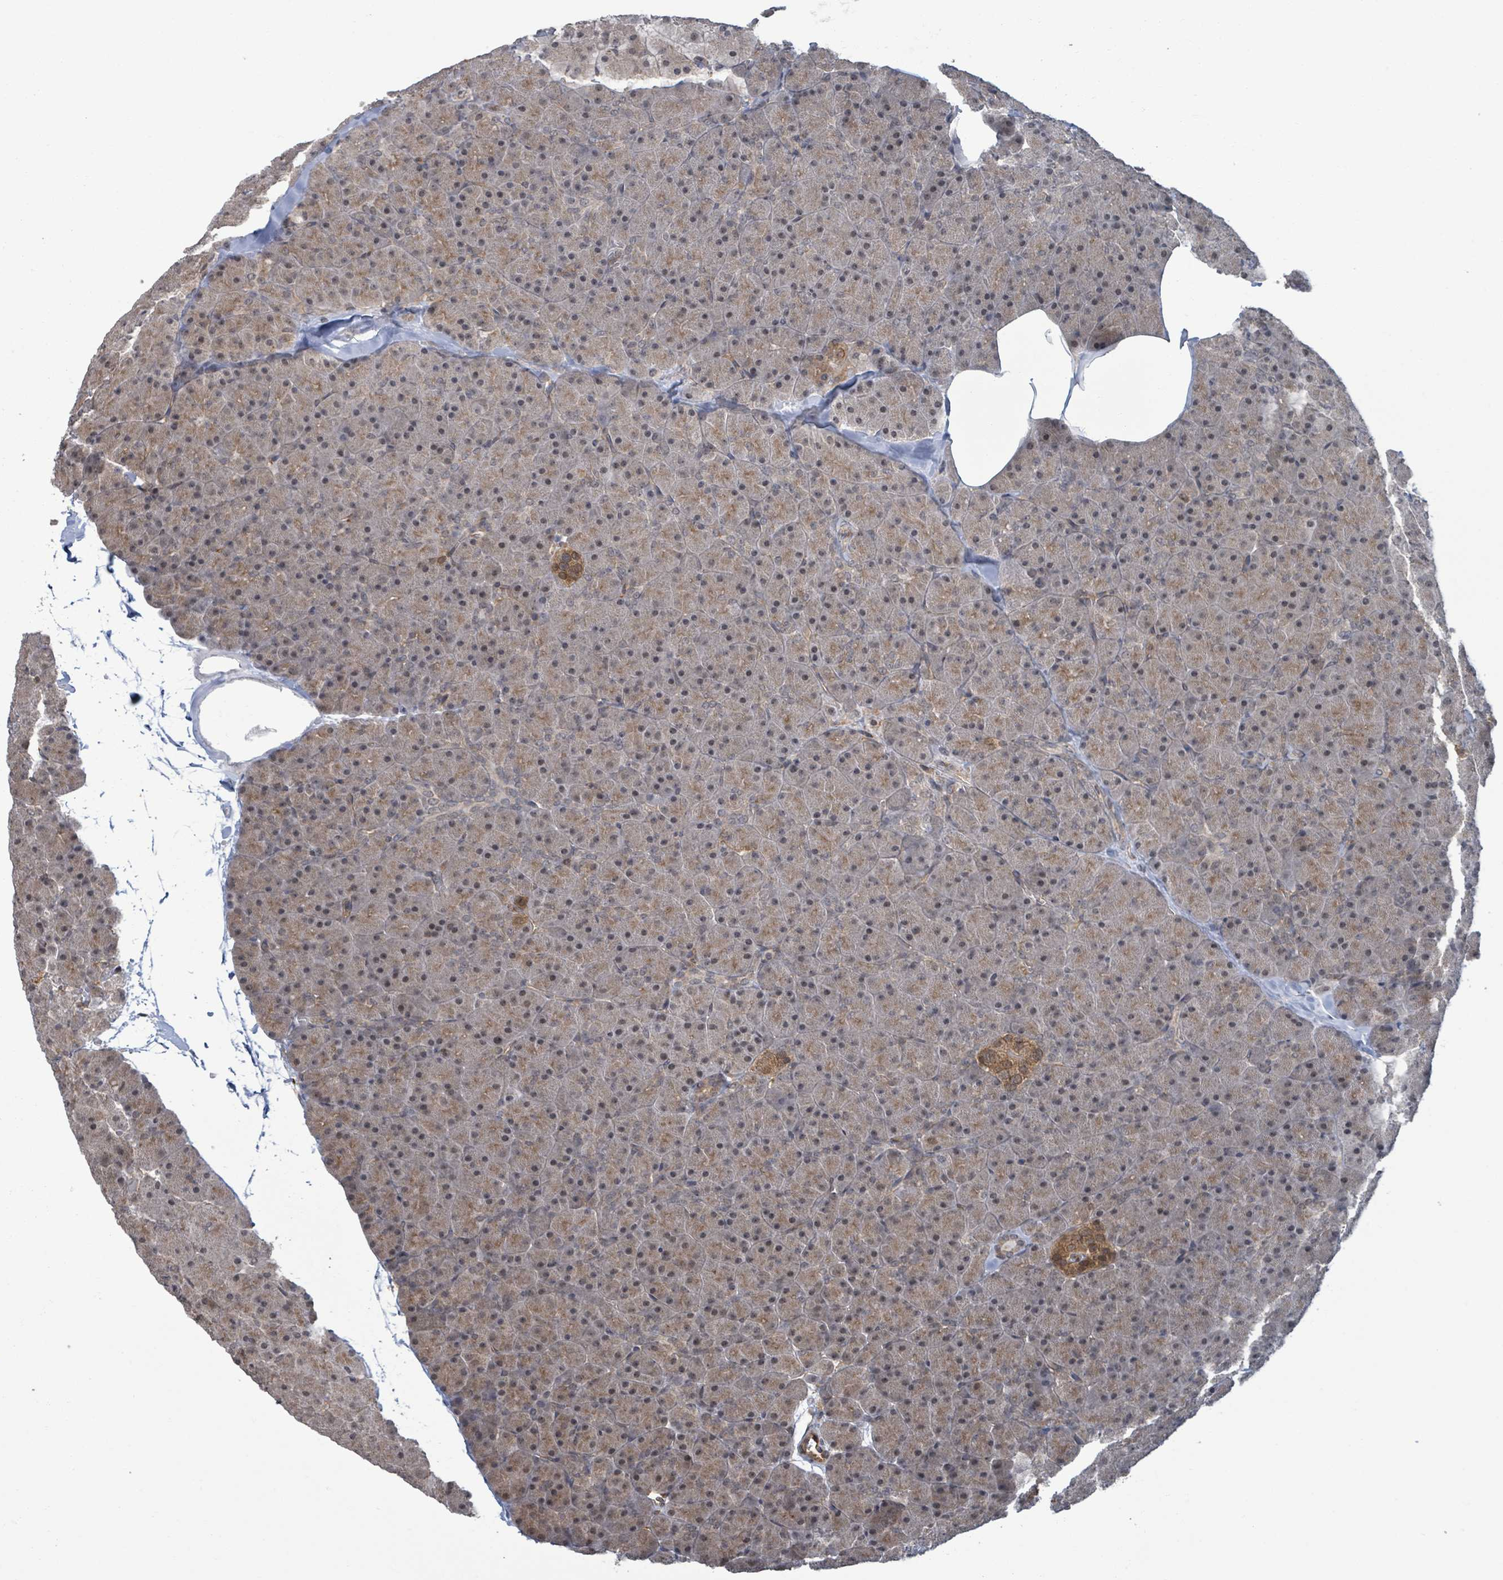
{"staining": {"intensity": "moderate", "quantity": ">75%", "location": "nuclear"}, "tissue": "pancreas", "cell_type": "Exocrine glandular cells", "image_type": "normal", "snomed": [{"axis": "morphology", "description": "Normal tissue, NOS"}, {"axis": "topography", "description": "Pancreas"}], "caption": "Unremarkable pancreas shows moderate nuclear expression in approximately >75% of exocrine glandular cells (DAB IHC with brightfield microscopy, high magnification)..", "gene": "ENSG00000256500", "patient": {"sex": "male", "age": 36}}